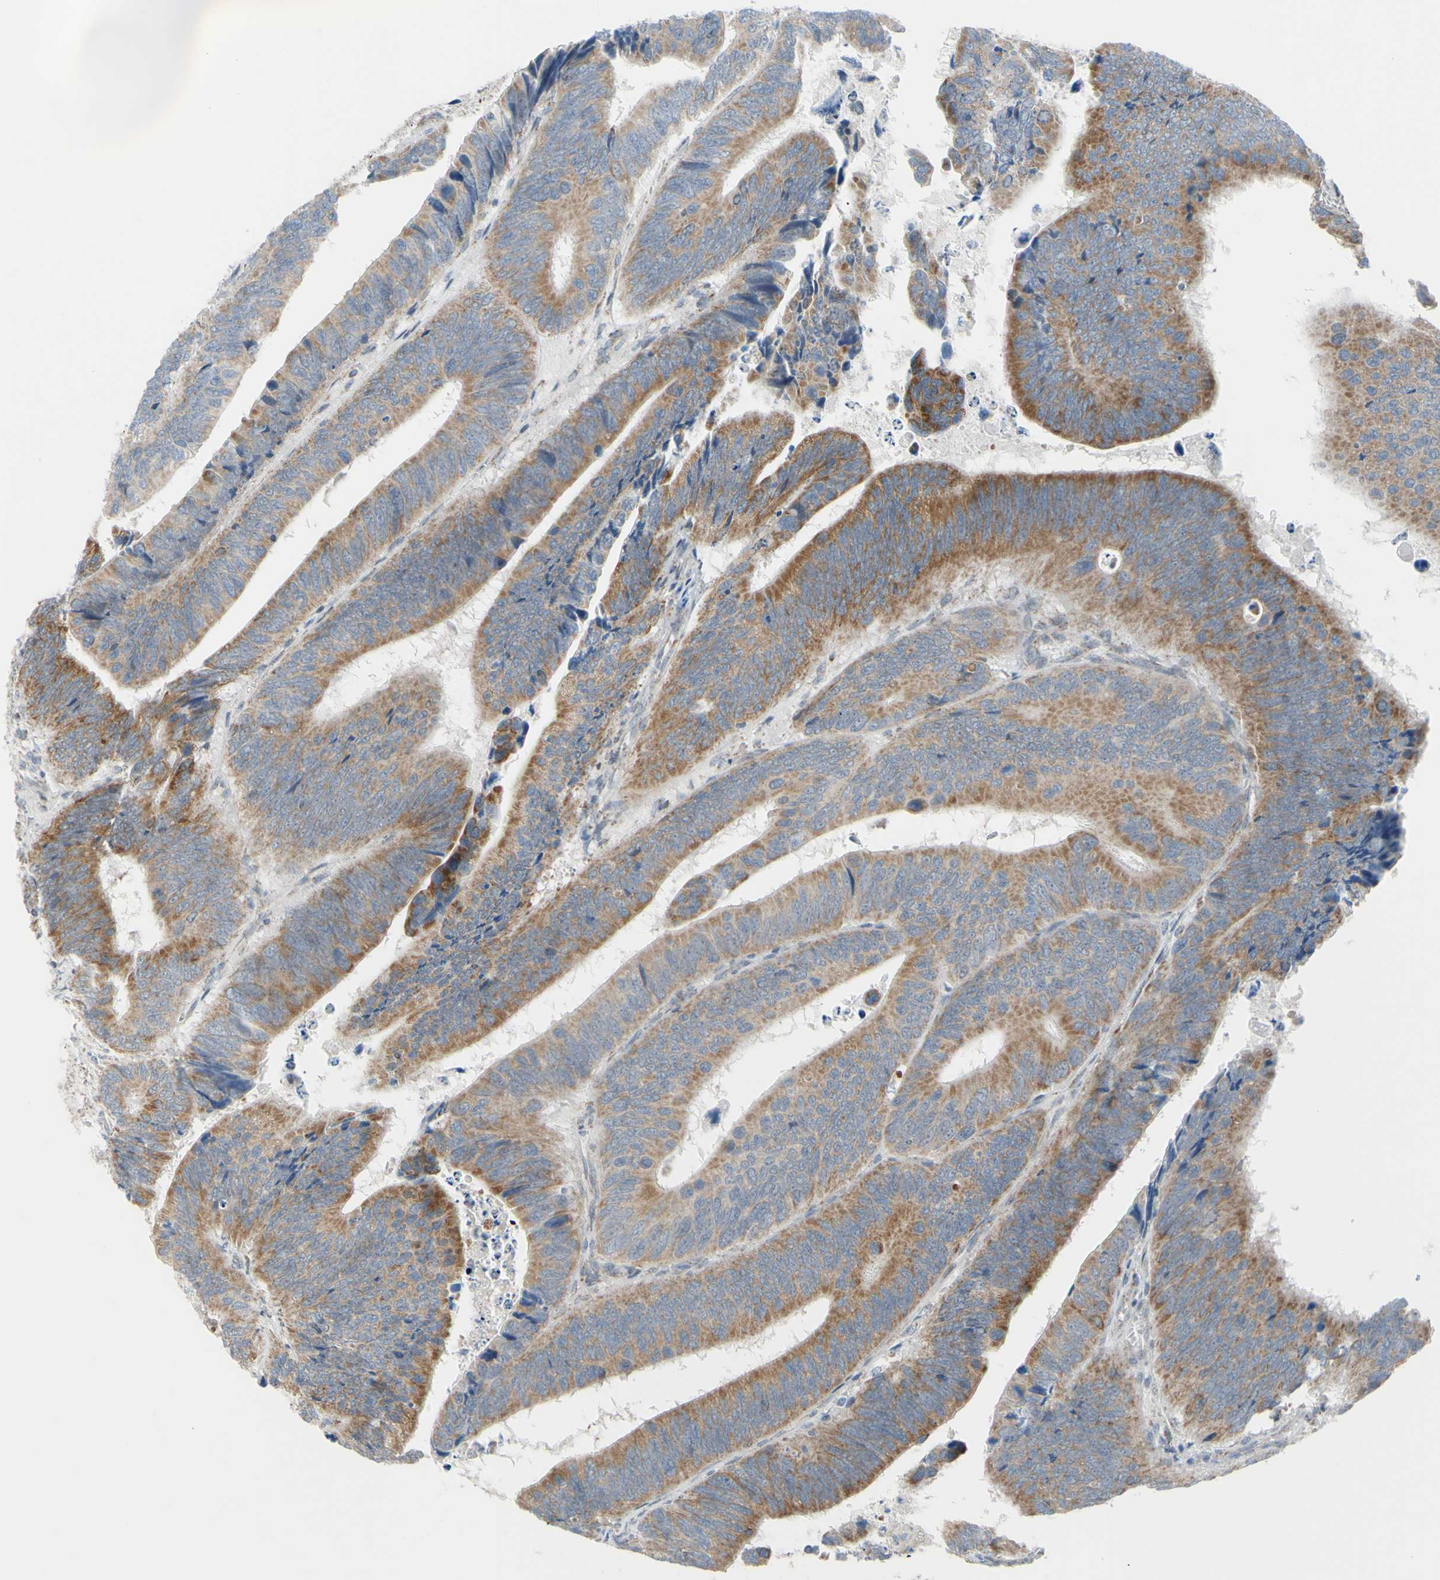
{"staining": {"intensity": "moderate", "quantity": "25%-75%", "location": "cytoplasmic/membranous"}, "tissue": "colorectal cancer", "cell_type": "Tumor cells", "image_type": "cancer", "snomed": [{"axis": "morphology", "description": "Adenocarcinoma, NOS"}, {"axis": "topography", "description": "Colon"}], "caption": "Moderate cytoplasmic/membranous protein positivity is identified in approximately 25%-75% of tumor cells in colorectal adenocarcinoma.", "gene": "GLT8D1", "patient": {"sex": "male", "age": 72}}